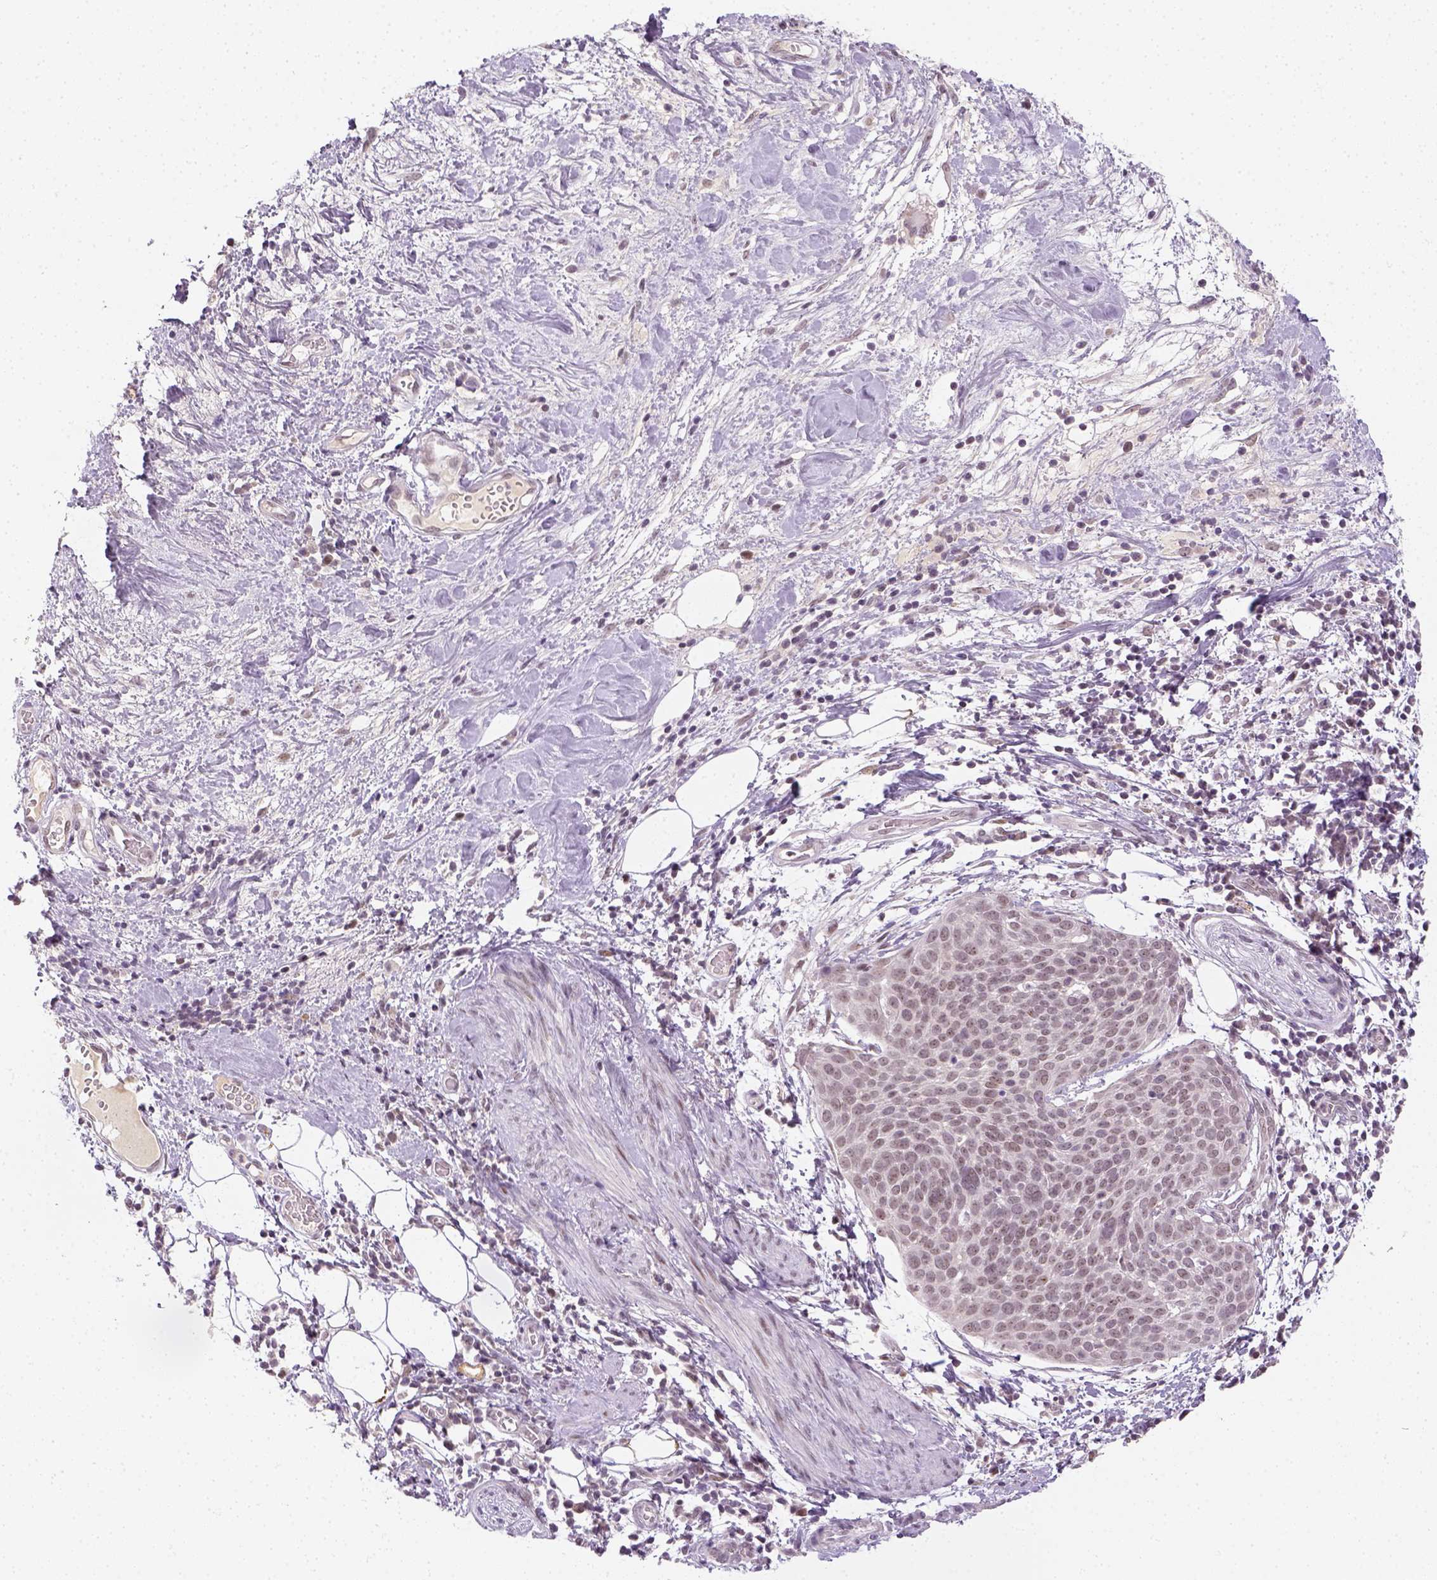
{"staining": {"intensity": "negative", "quantity": "none", "location": "none"}, "tissue": "cervical cancer", "cell_type": "Tumor cells", "image_type": "cancer", "snomed": [{"axis": "morphology", "description": "Squamous cell carcinoma, NOS"}, {"axis": "topography", "description": "Cervix"}], "caption": "IHC histopathology image of neoplastic tissue: human cervical cancer stained with DAB (3,3'-diaminobenzidine) shows no significant protein positivity in tumor cells.", "gene": "MAGEB3", "patient": {"sex": "female", "age": 39}}